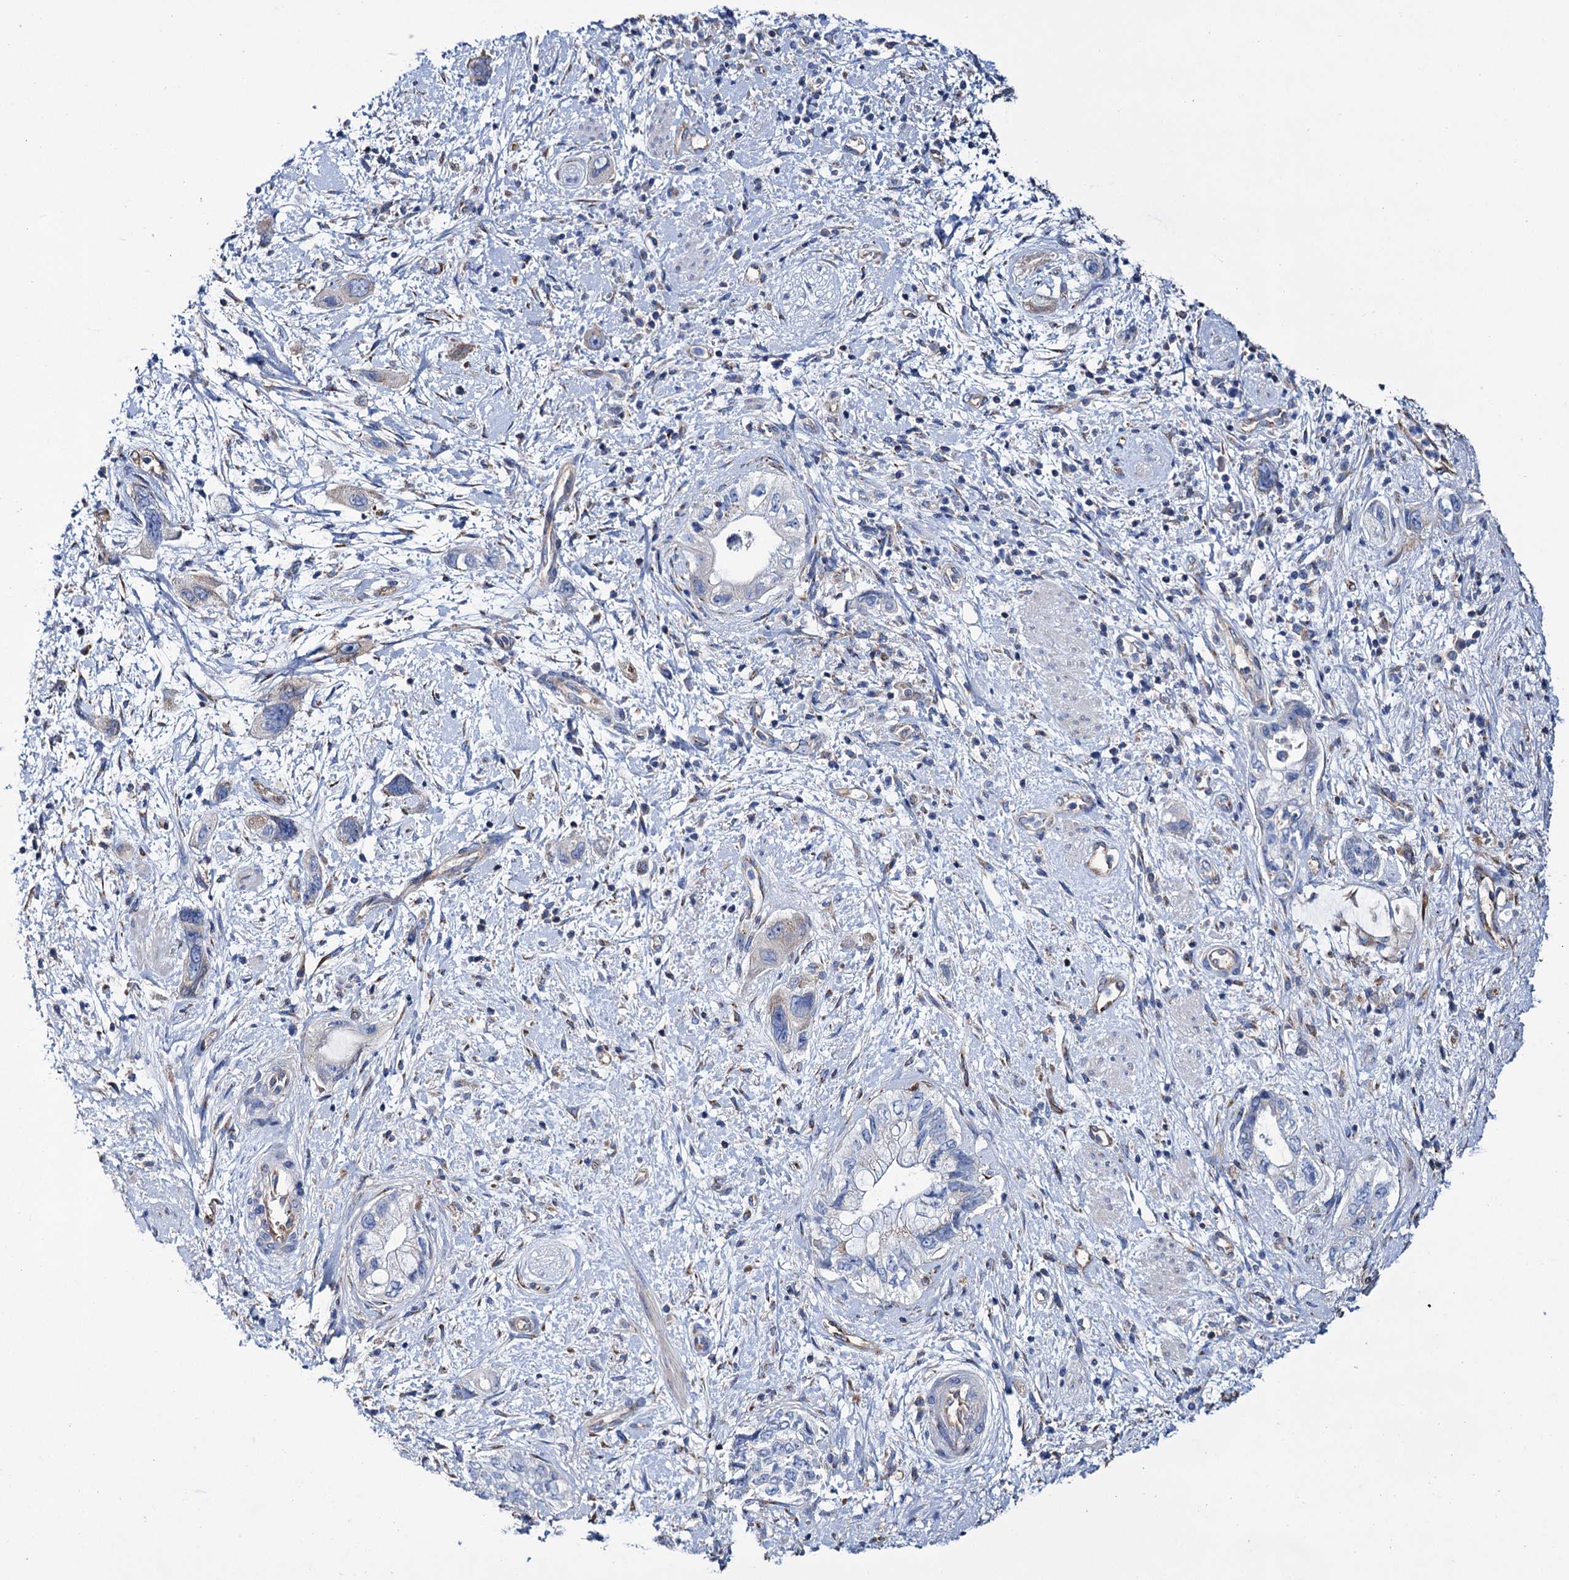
{"staining": {"intensity": "weak", "quantity": "<25%", "location": "cytoplasmic/membranous"}, "tissue": "pancreatic cancer", "cell_type": "Tumor cells", "image_type": "cancer", "snomed": [{"axis": "morphology", "description": "Adenocarcinoma, NOS"}, {"axis": "topography", "description": "Pancreas"}], "caption": "Immunohistochemistry of human pancreatic adenocarcinoma exhibits no staining in tumor cells.", "gene": "SCPEP1", "patient": {"sex": "female", "age": 73}}